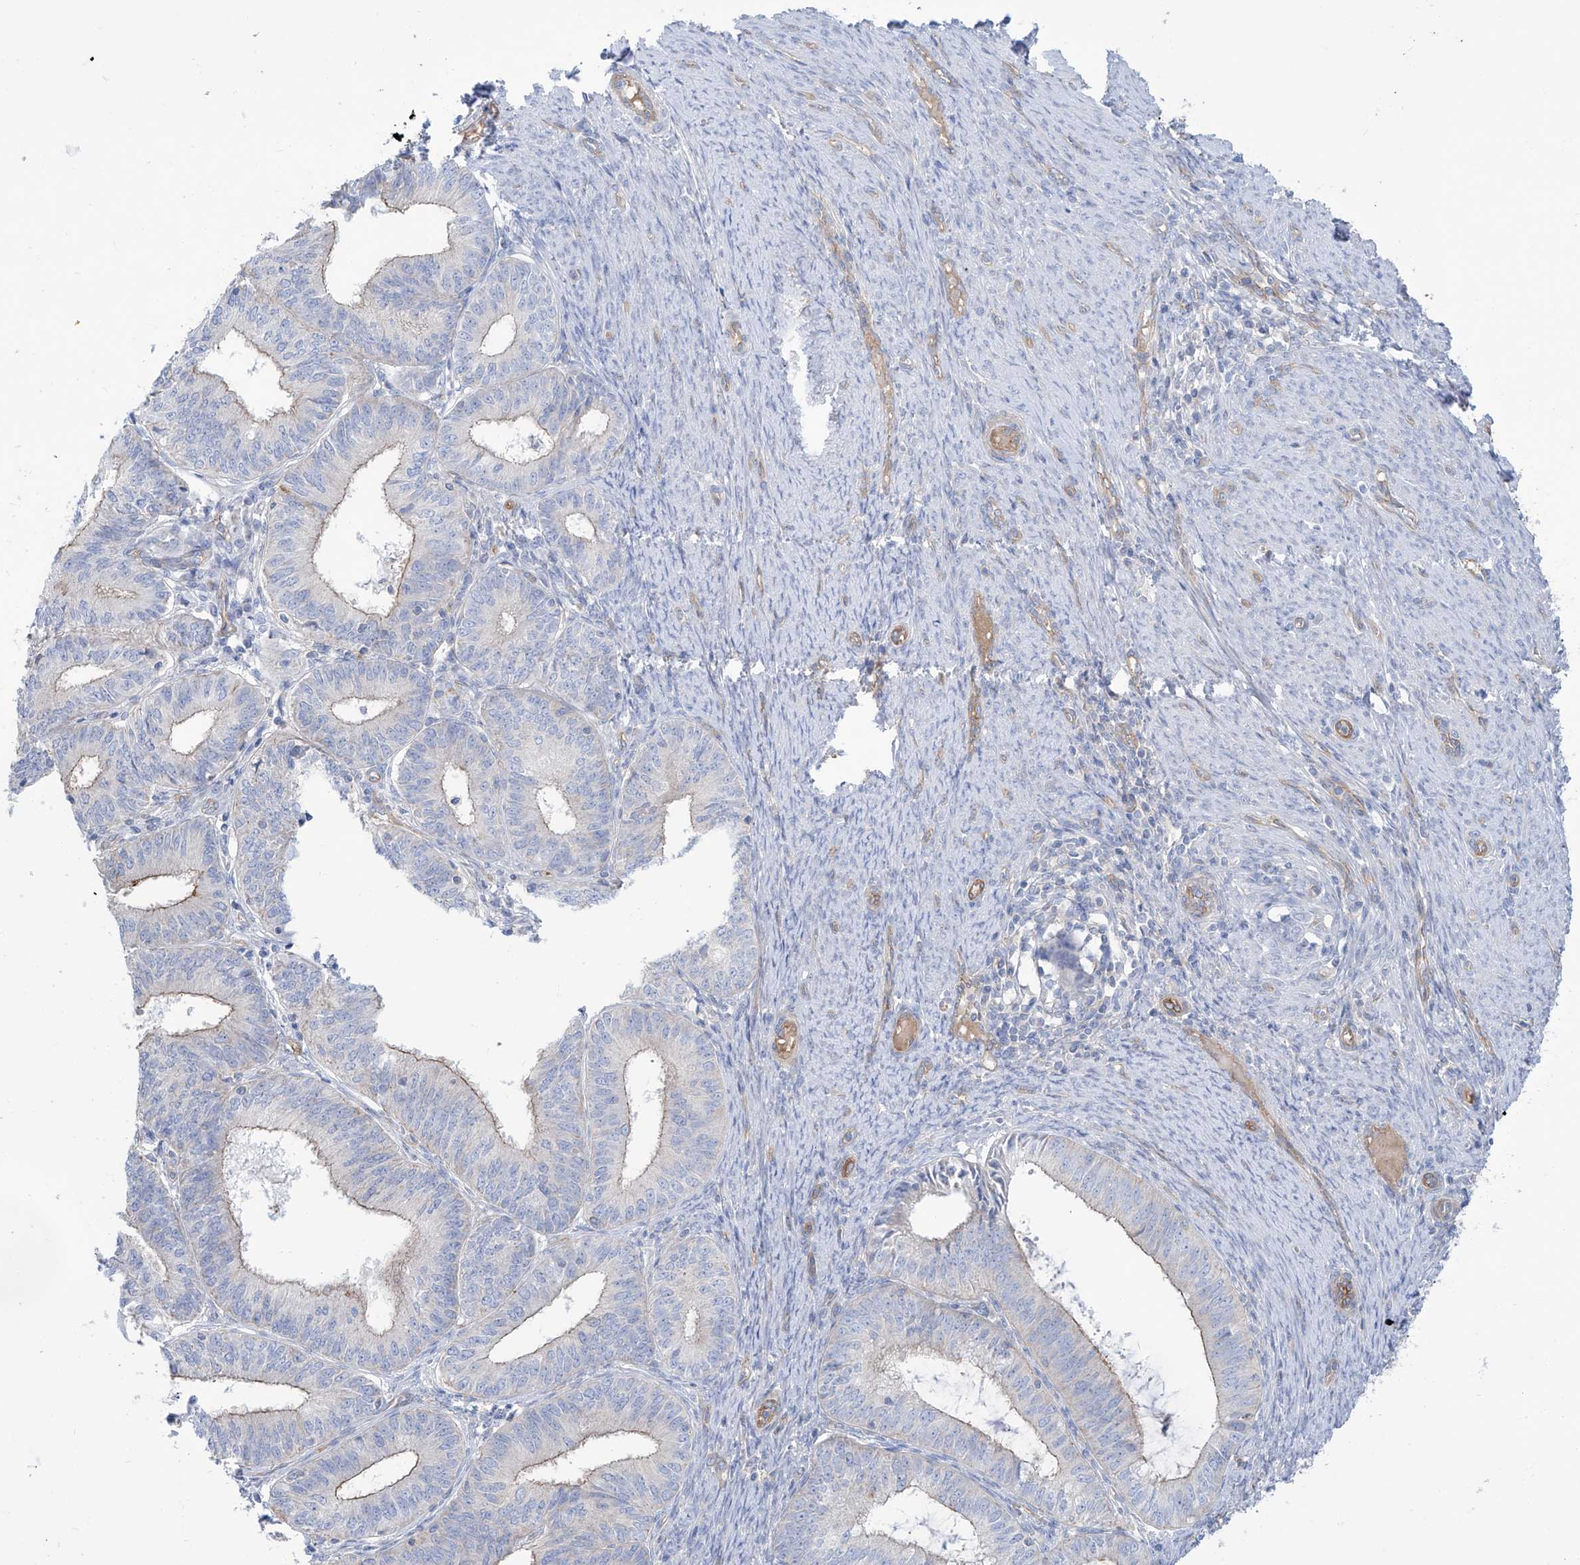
{"staining": {"intensity": "strong", "quantity": "<25%", "location": "cytoplasmic/membranous"}, "tissue": "endometrial cancer", "cell_type": "Tumor cells", "image_type": "cancer", "snomed": [{"axis": "morphology", "description": "Adenocarcinoma, NOS"}, {"axis": "topography", "description": "Endometrium"}], "caption": "A medium amount of strong cytoplasmic/membranous expression is appreciated in approximately <25% of tumor cells in adenocarcinoma (endometrial) tissue.", "gene": "TMEM209", "patient": {"sex": "female", "age": 51}}